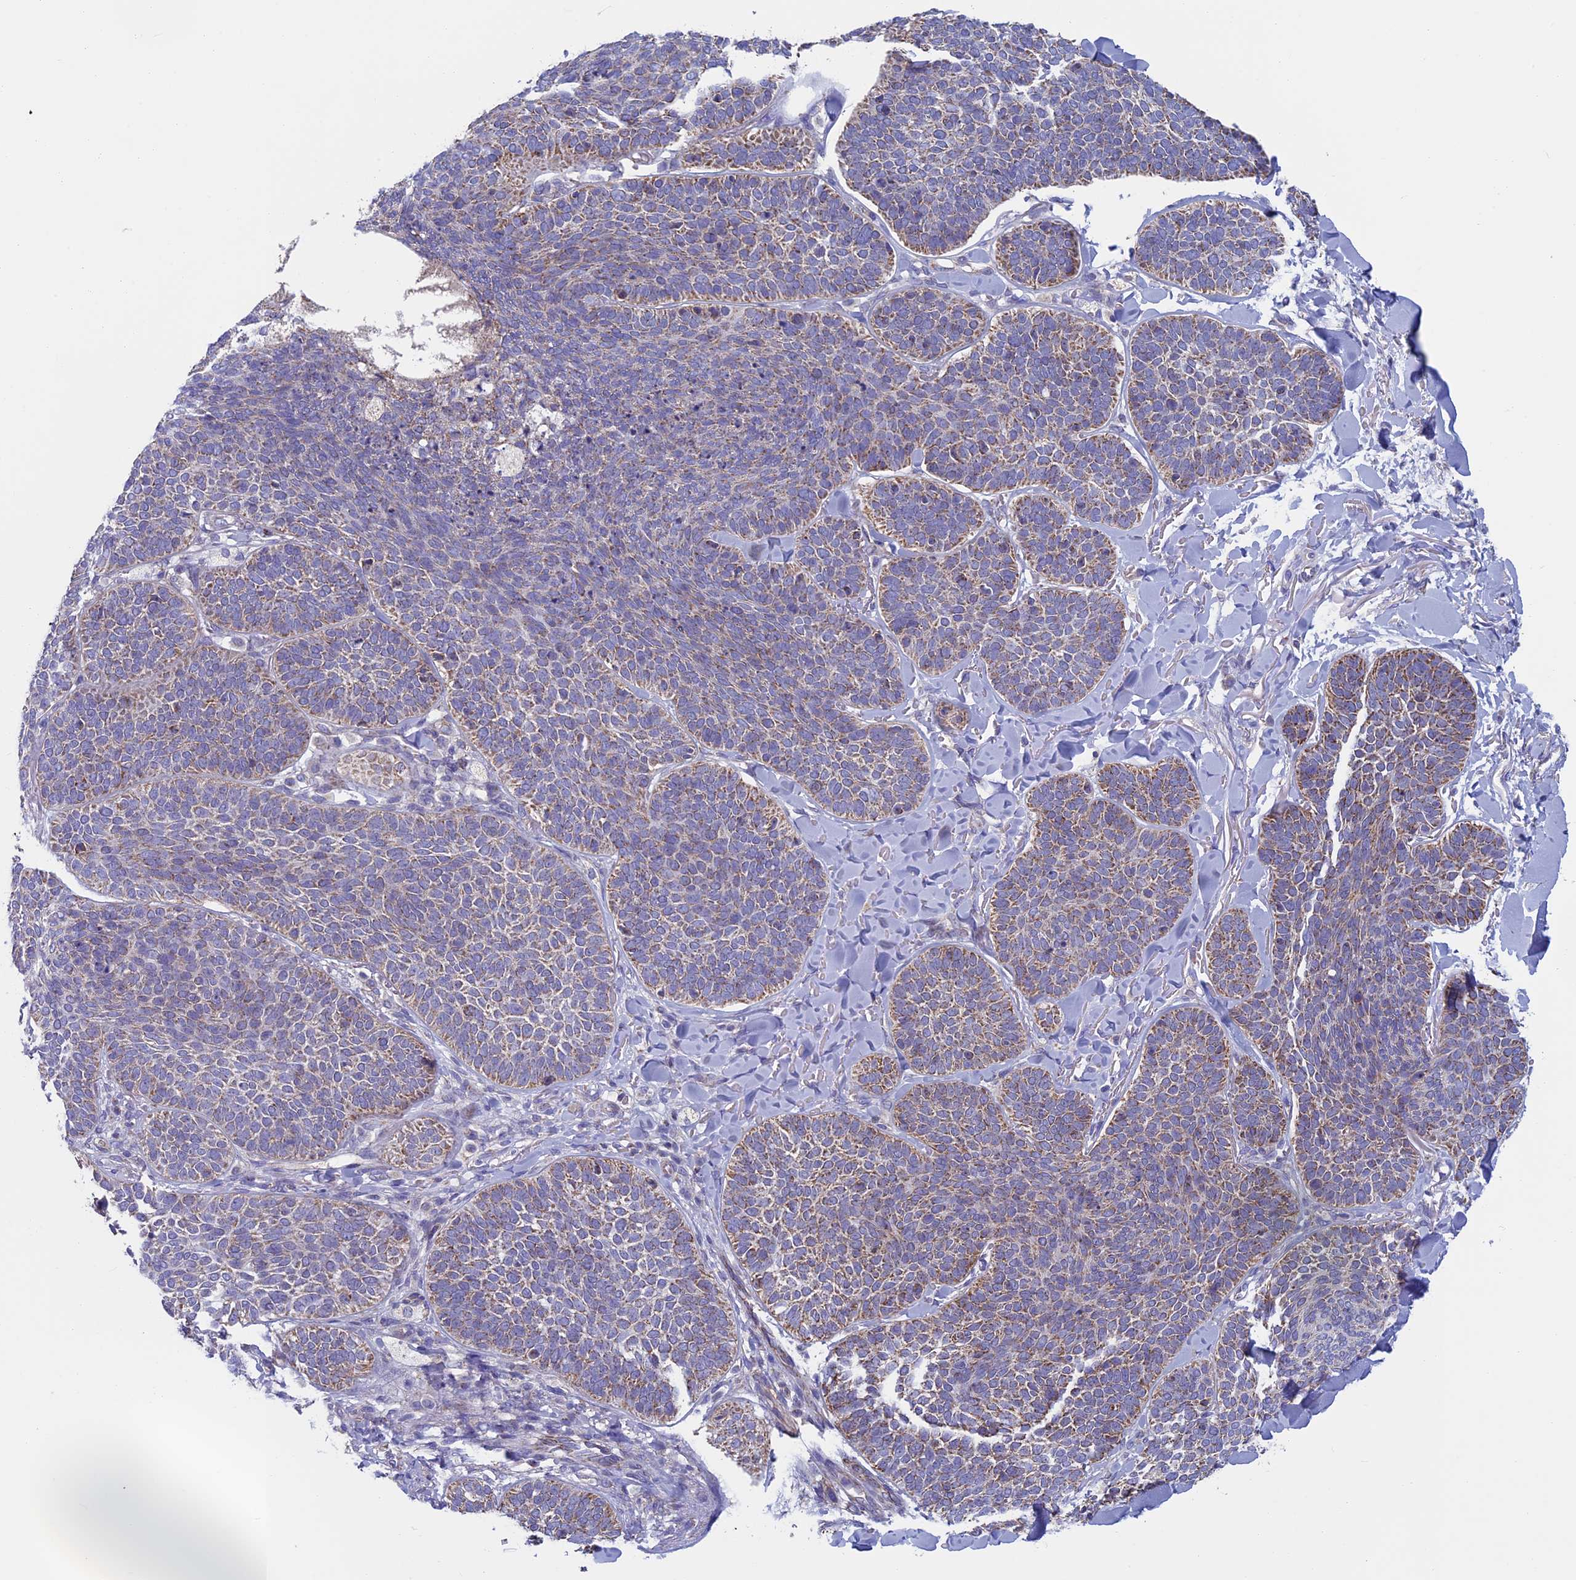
{"staining": {"intensity": "weak", "quantity": "25%-75%", "location": "cytoplasmic/membranous"}, "tissue": "skin cancer", "cell_type": "Tumor cells", "image_type": "cancer", "snomed": [{"axis": "morphology", "description": "Basal cell carcinoma"}, {"axis": "topography", "description": "Skin"}], "caption": "IHC staining of skin basal cell carcinoma, which shows low levels of weak cytoplasmic/membranous expression in approximately 25%-75% of tumor cells indicating weak cytoplasmic/membranous protein expression. The staining was performed using DAB (brown) for protein detection and nuclei were counterstained in hematoxylin (blue).", "gene": "MFSD12", "patient": {"sex": "male", "age": 85}}